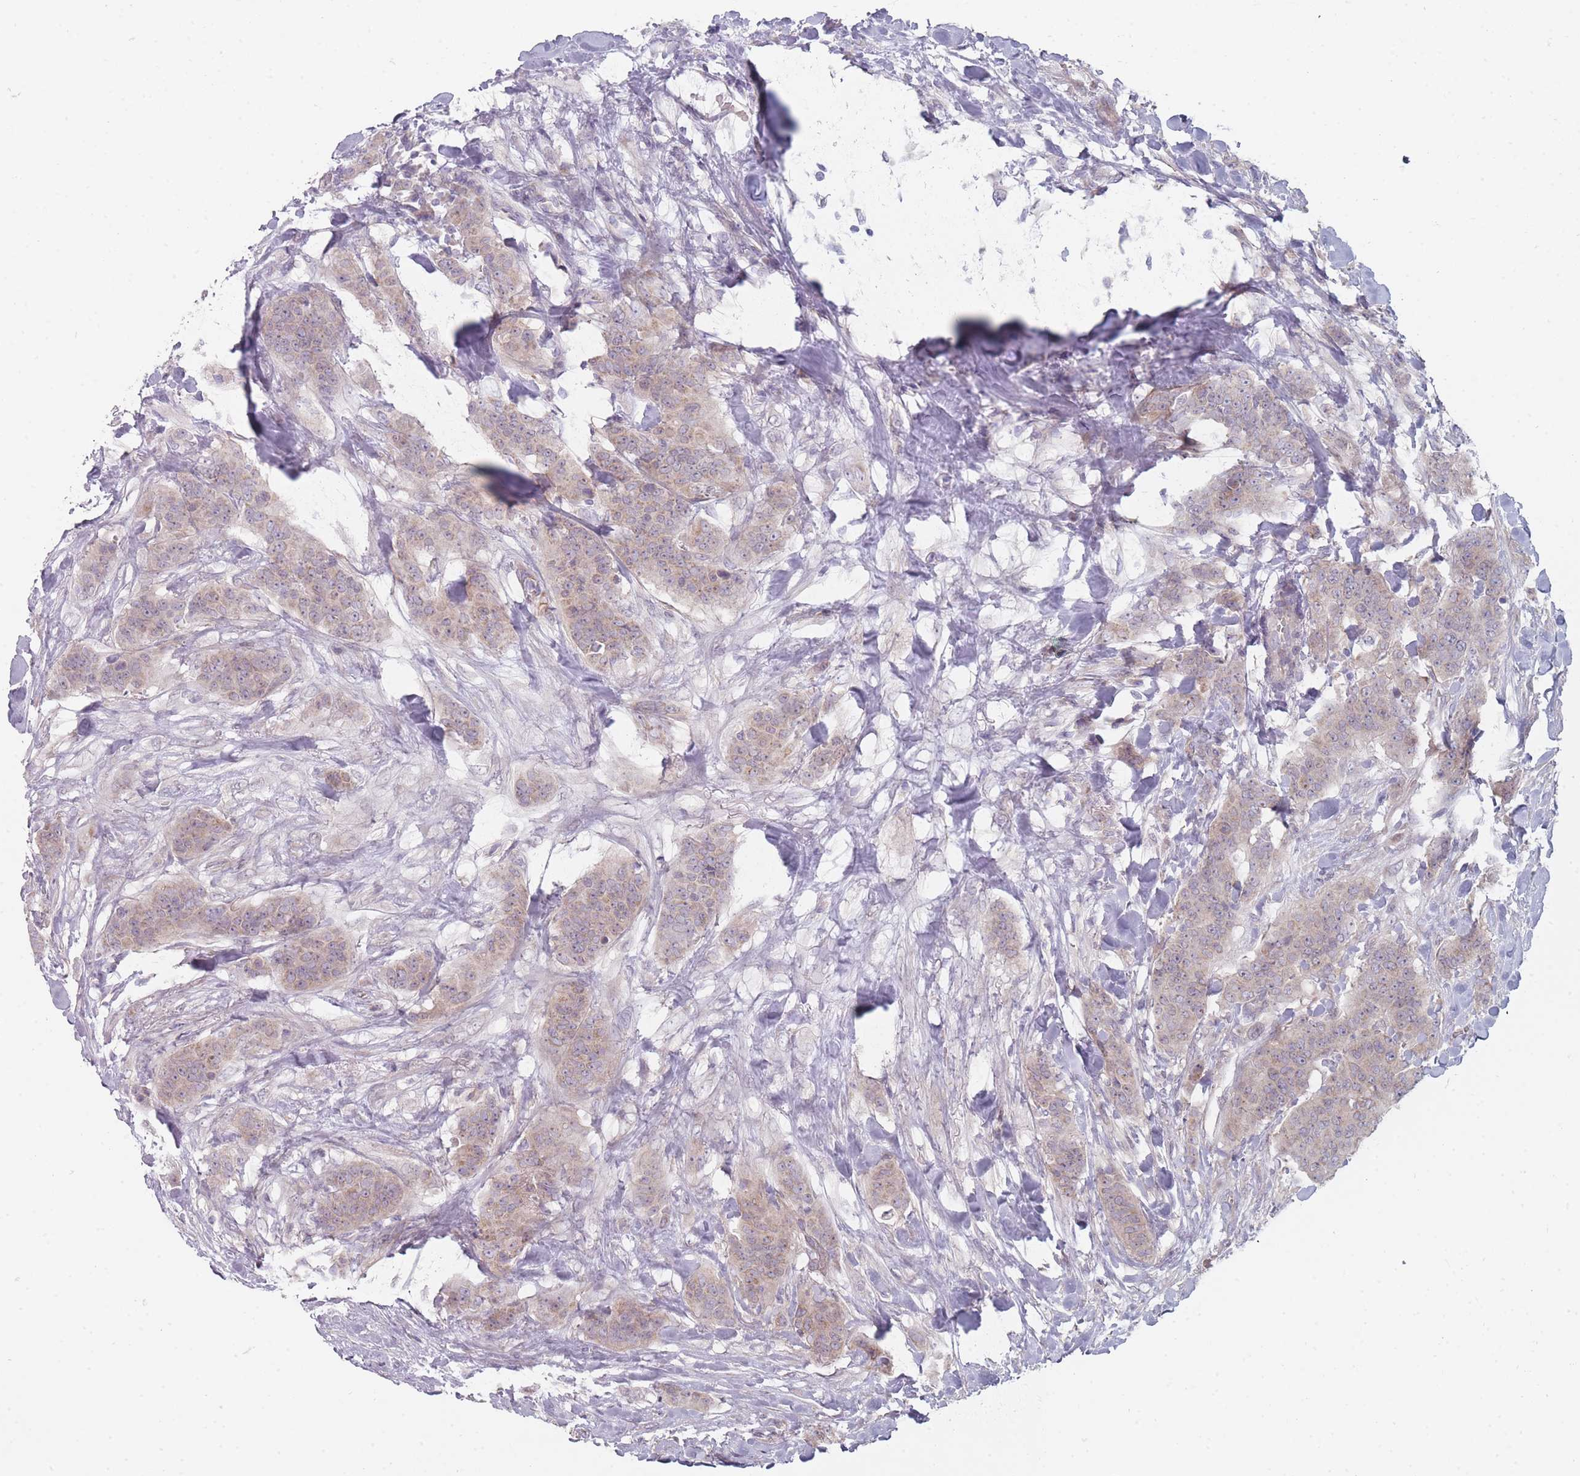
{"staining": {"intensity": "weak", "quantity": "25%-75%", "location": "cytoplasmic/membranous"}, "tissue": "breast cancer", "cell_type": "Tumor cells", "image_type": "cancer", "snomed": [{"axis": "morphology", "description": "Duct carcinoma"}, {"axis": "topography", "description": "Breast"}], "caption": "A micrograph of intraductal carcinoma (breast) stained for a protein reveals weak cytoplasmic/membranous brown staining in tumor cells.", "gene": "PCDH12", "patient": {"sex": "female", "age": 40}}